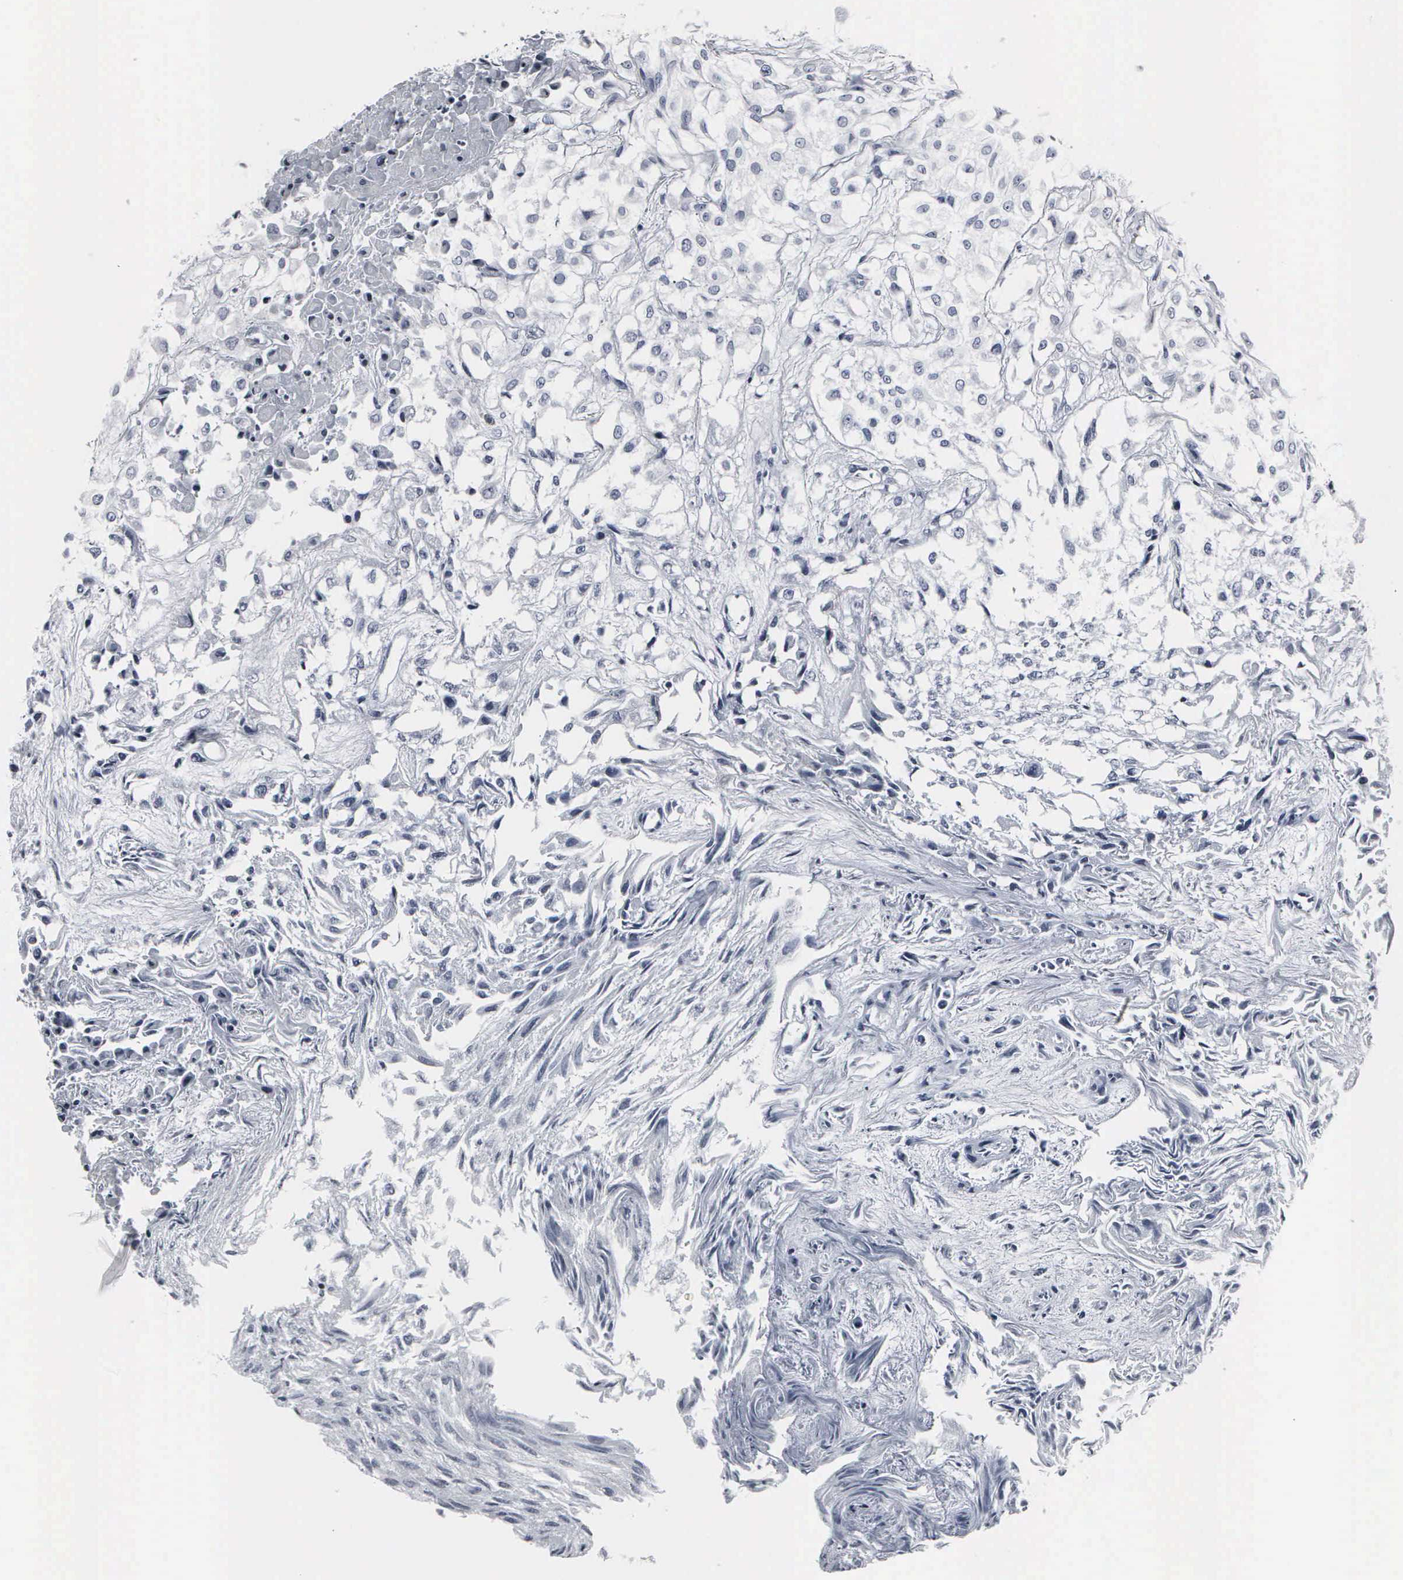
{"staining": {"intensity": "negative", "quantity": "none", "location": "none"}, "tissue": "urothelial cancer", "cell_type": "Tumor cells", "image_type": "cancer", "snomed": [{"axis": "morphology", "description": "Urothelial carcinoma, High grade"}, {"axis": "topography", "description": "Urinary bladder"}], "caption": "High magnification brightfield microscopy of high-grade urothelial carcinoma stained with DAB (3,3'-diaminobenzidine) (brown) and counterstained with hematoxylin (blue): tumor cells show no significant positivity. (DAB (3,3'-diaminobenzidine) immunohistochemistry visualized using brightfield microscopy, high magnification).", "gene": "DGCR2", "patient": {"sex": "male", "age": 56}}